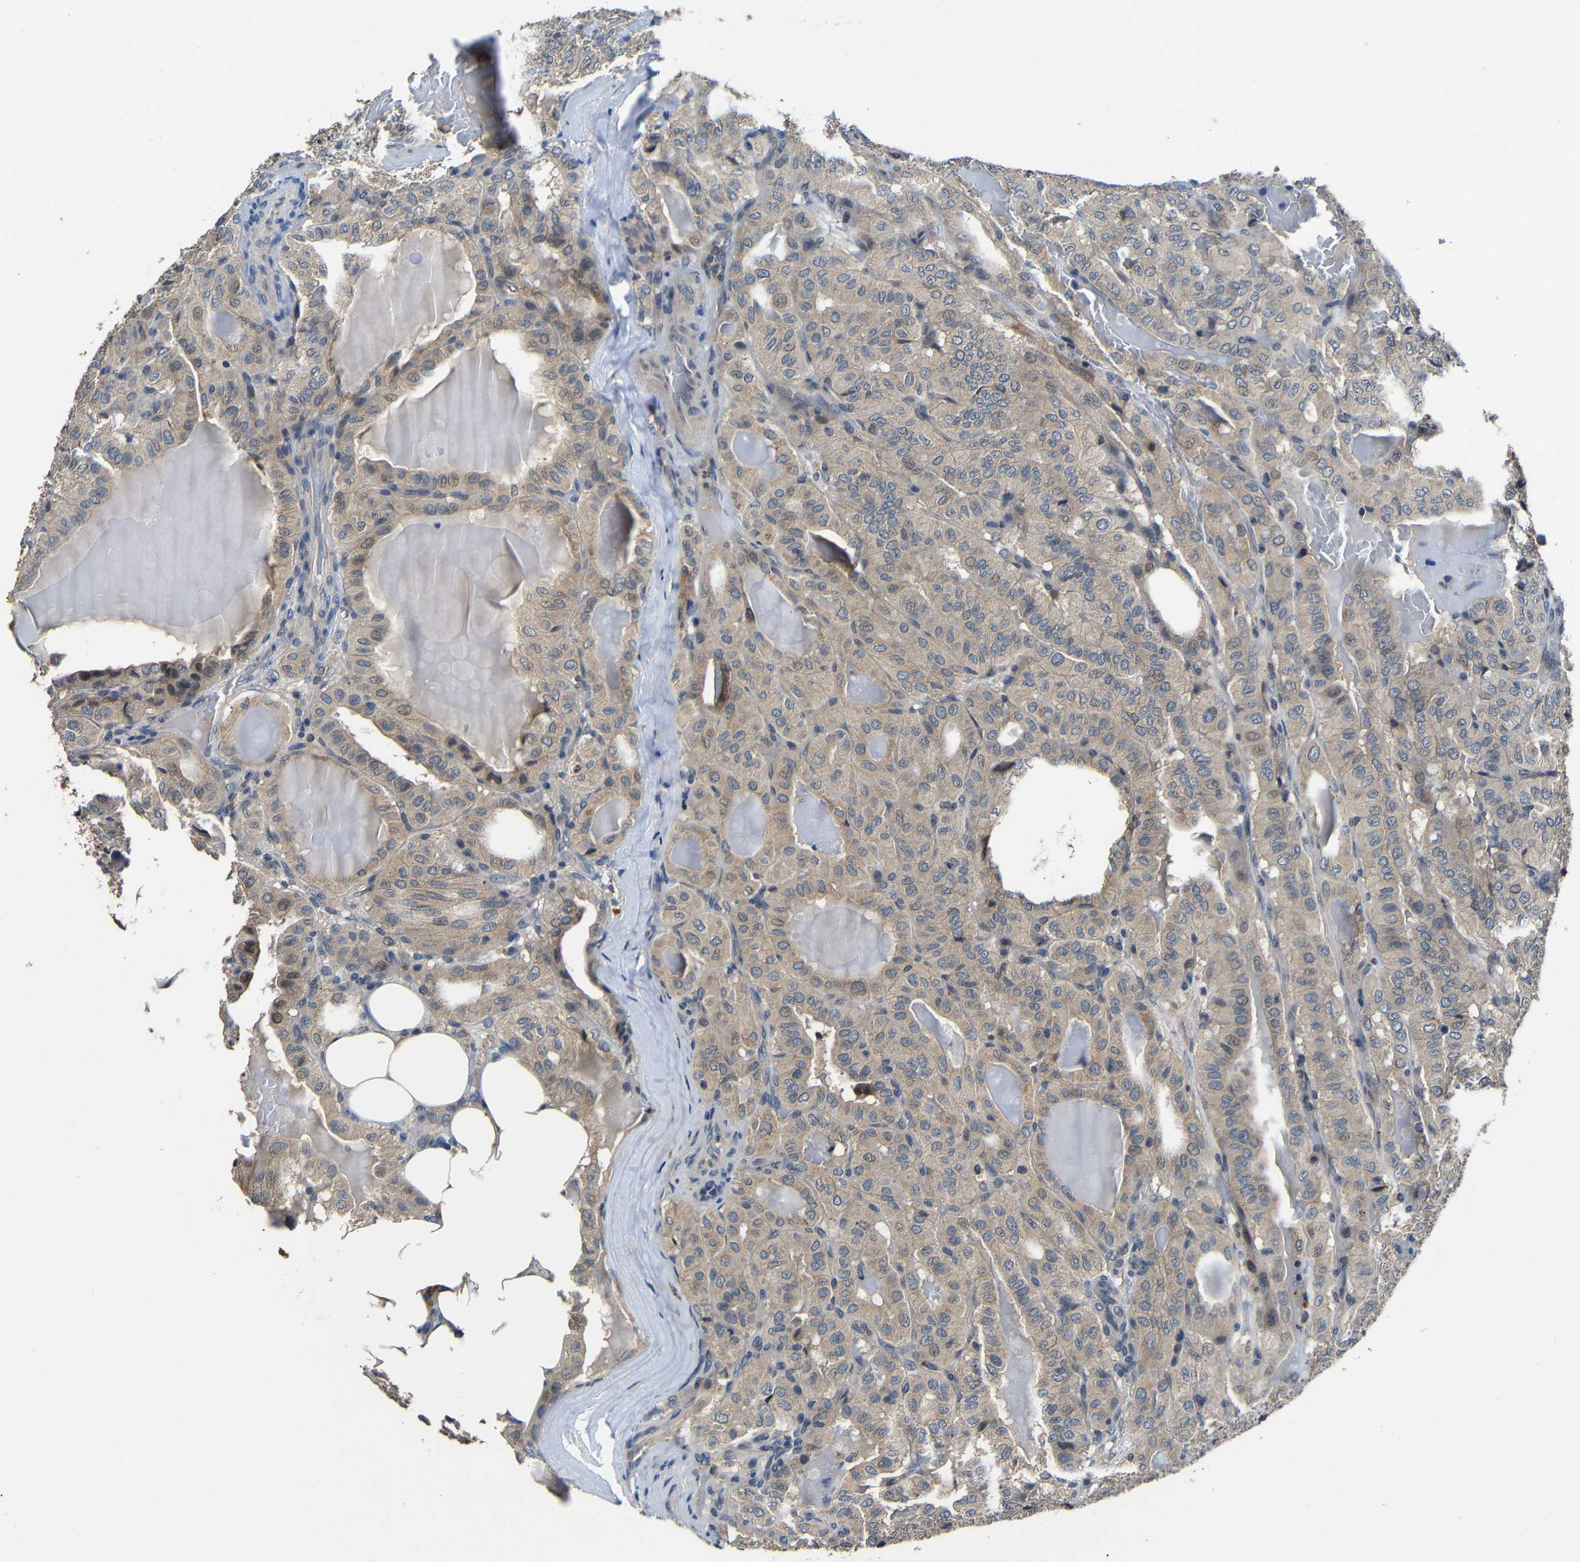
{"staining": {"intensity": "weak", "quantity": ">75%", "location": "cytoplasmic/membranous"}, "tissue": "thyroid cancer", "cell_type": "Tumor cells", "image_type": "cancer", "snomed": [{"axis": "morphology", "description": "Papillary adenocarcinoma, NOS"}, {"axis": "topography", "description": "Thyroid gland"}], "caption": "A high-resolution micrograph shows immunohistochemistry staining of papillary adenocarcinoma (thyroid), which reveals weak cytoplasmic/membranous expression in approximately >75% of tumor cells.", "gene": "C6orf89", "patient": {"sex": "male", "age": 77}}